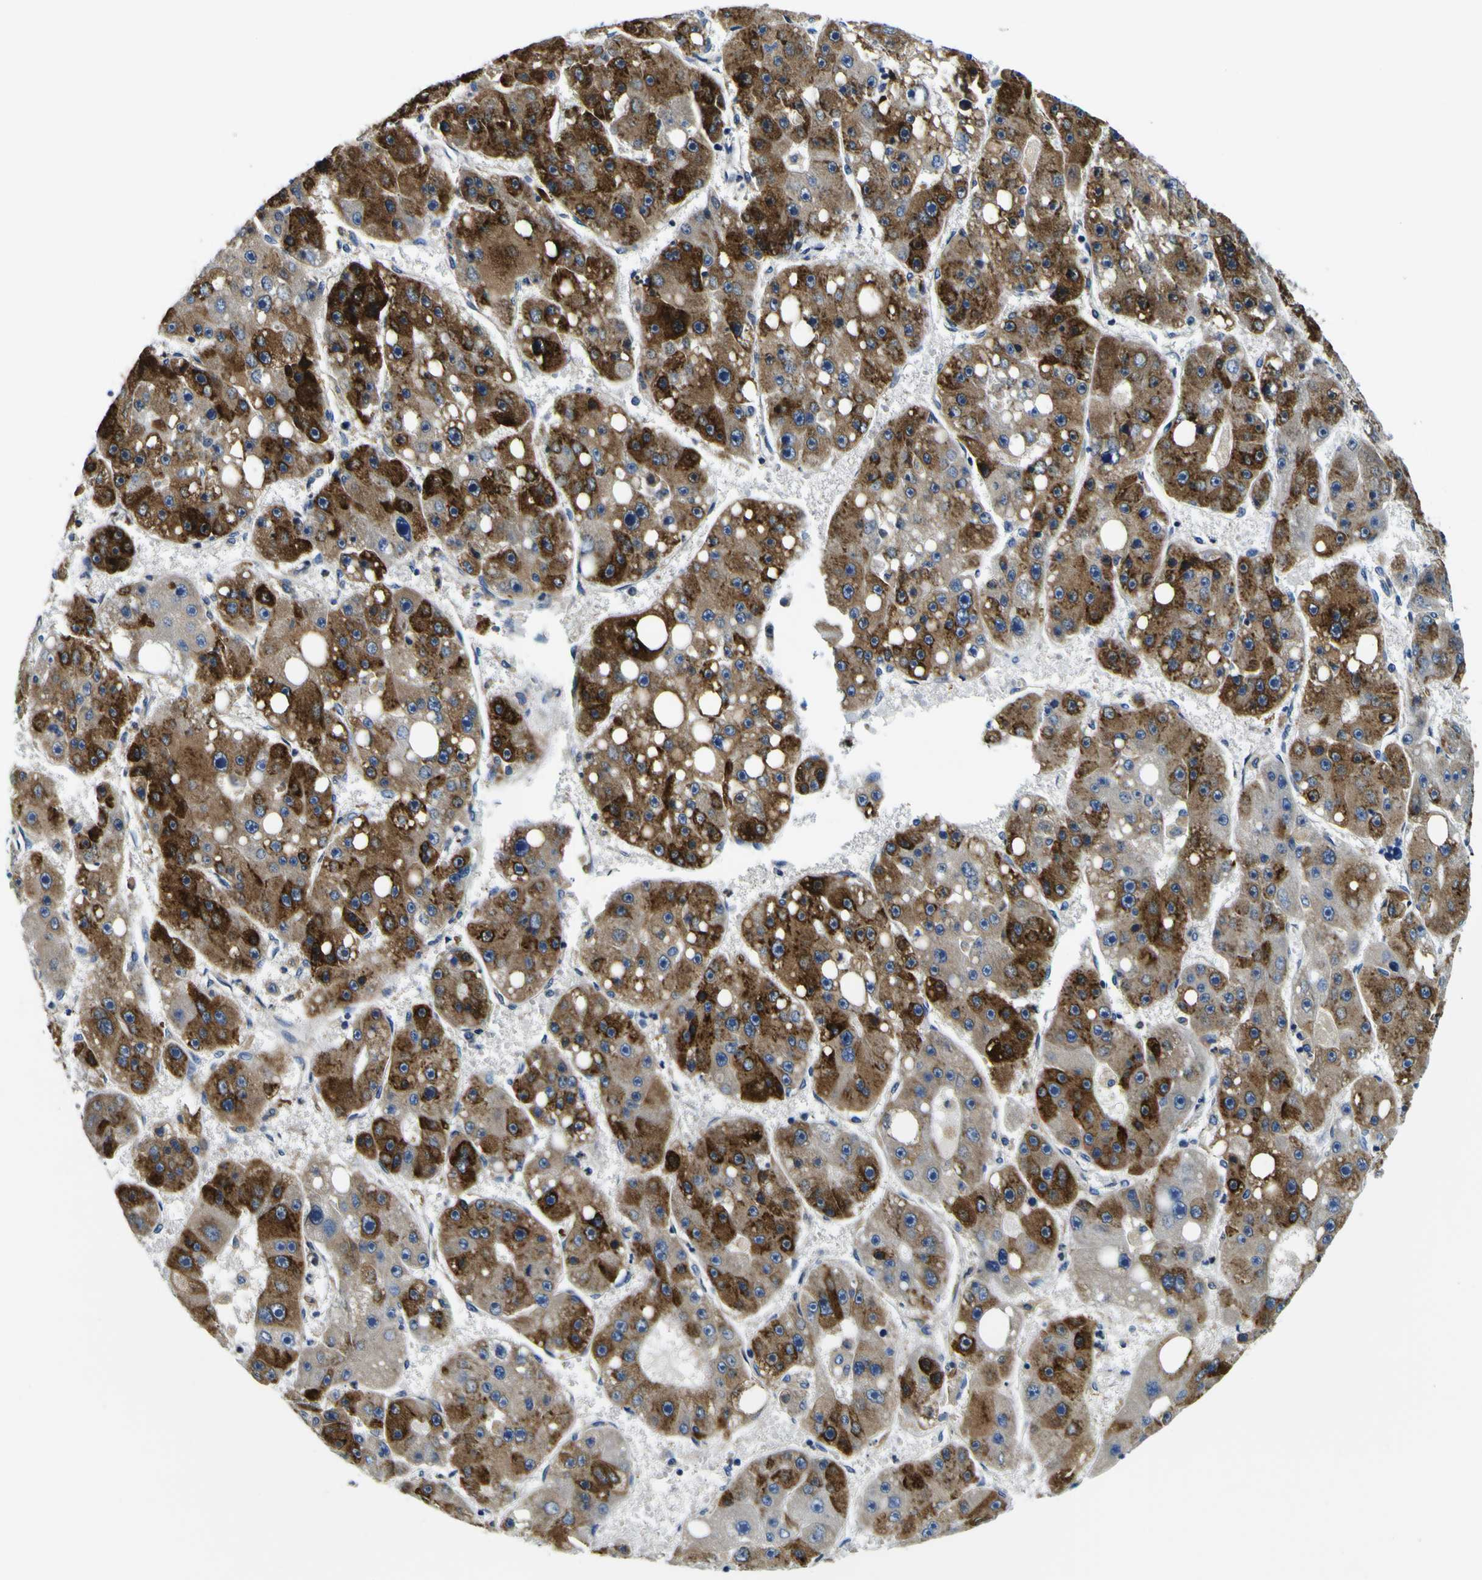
{"staining": {"intensity": "strong", "quantity": "25%-75%", "location": "cytoplasmic/membranous"}, "tissue": "liver cancer", "cell_type": "Tumor cells", "image_type": "cancer", "snomed": [{"axis": "morphology", "description": "Carcinoma, Hepatocellular, NOS"}, {"axis": "topography", "description": "Liver"}], "caption": "IHC image of liver cancer stained for a protein (brown), which demonstrates high levels of strong cytoplasmic/membranous expression in approximately 25%-75% of tumor cells.", "gene": "CLSTN1", "patient": {"sex": "female", "age": 61}}